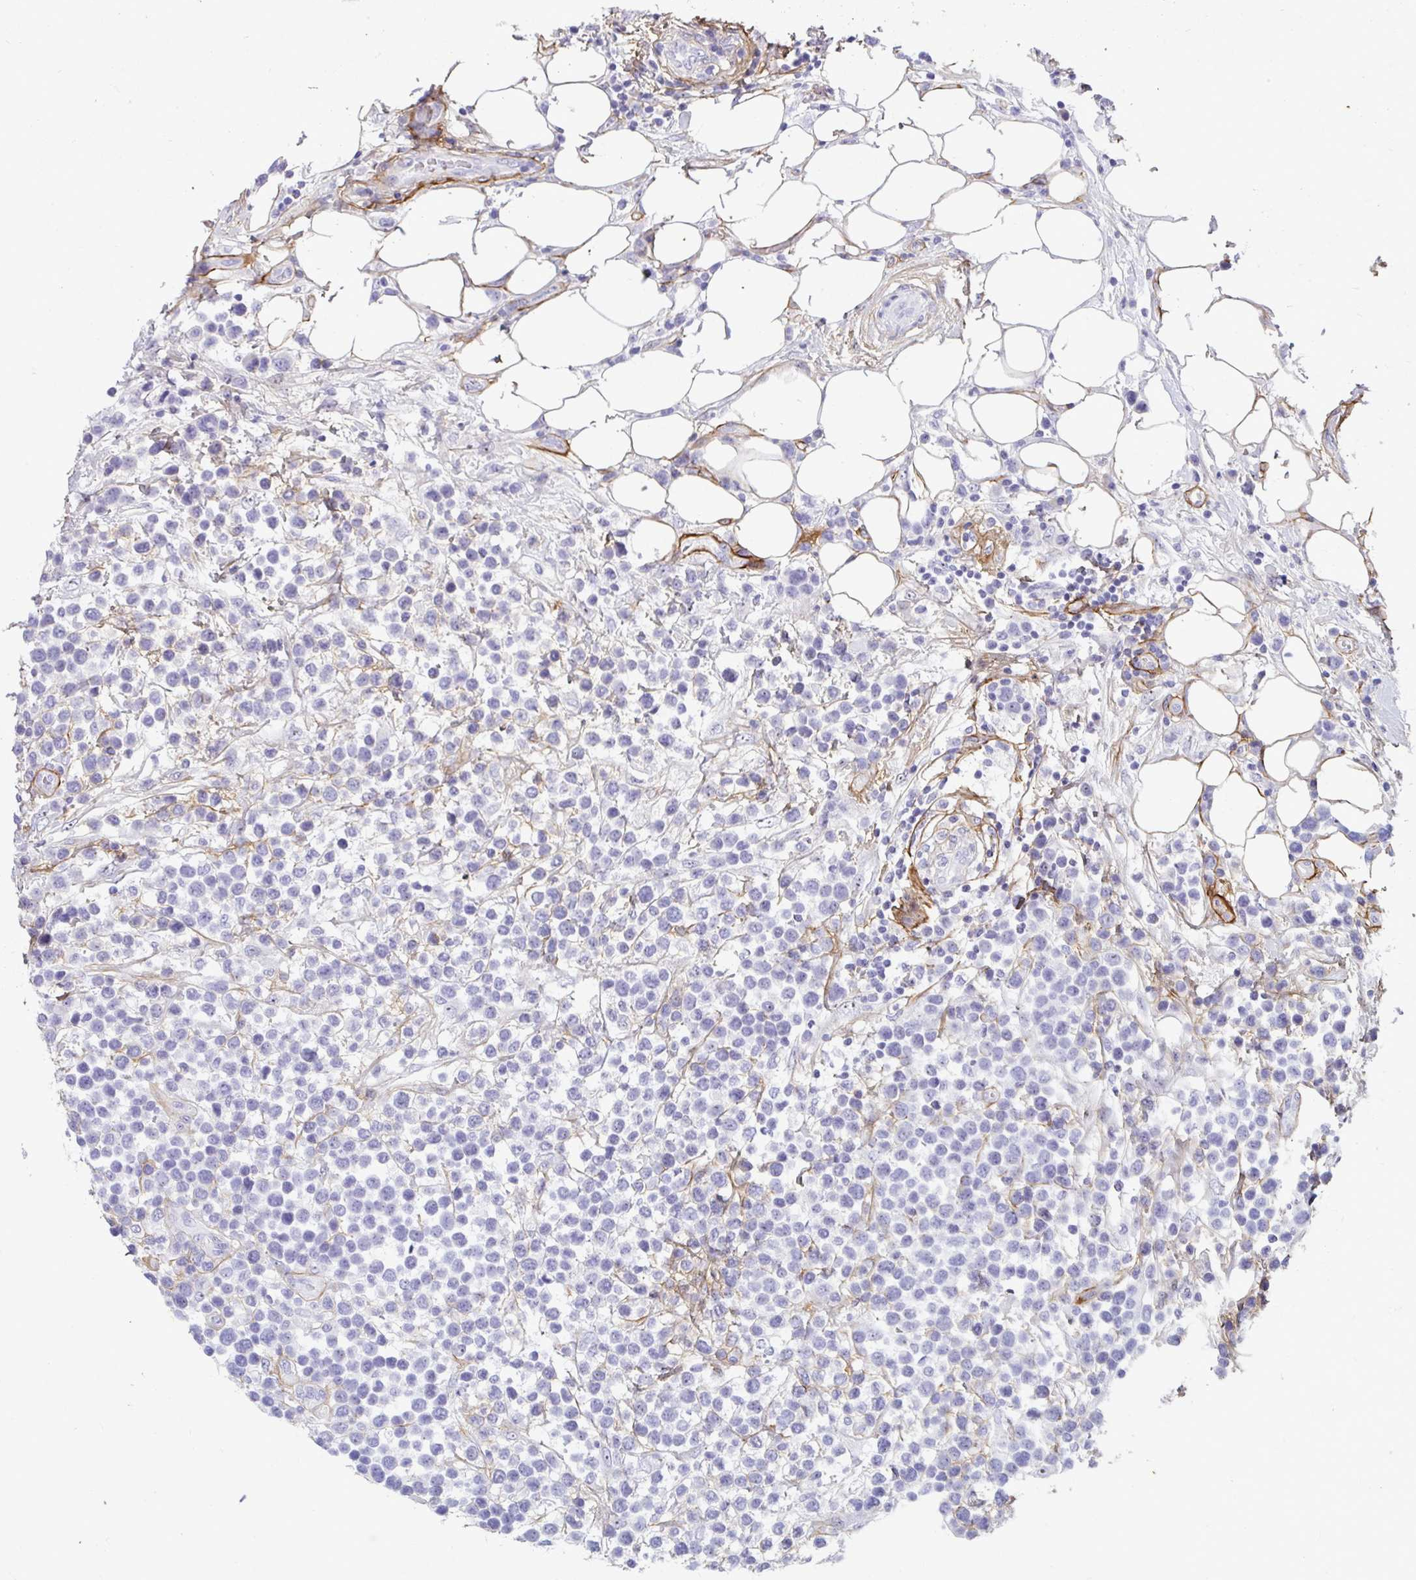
{"staining": {"intensity": "negative", "quantity": "none", "location": "none"}, "tissue": "lymphoma", "cell_type": "Tumor cells", "image_type": "cancer", "snomed": [{"axis": "morphology", "description": "Malignant lymphoma, non-Hodgkin's type, Low grade"}, {"axis": "topography", "description": "Lymph node"}], "caption": "Tumor cells are negative for protein expression in human low-grade malignant lymphoma, non-Hodgkin's type.", "gene": "LHFPL6", "patient": {"sex": "male", "age": 60}}